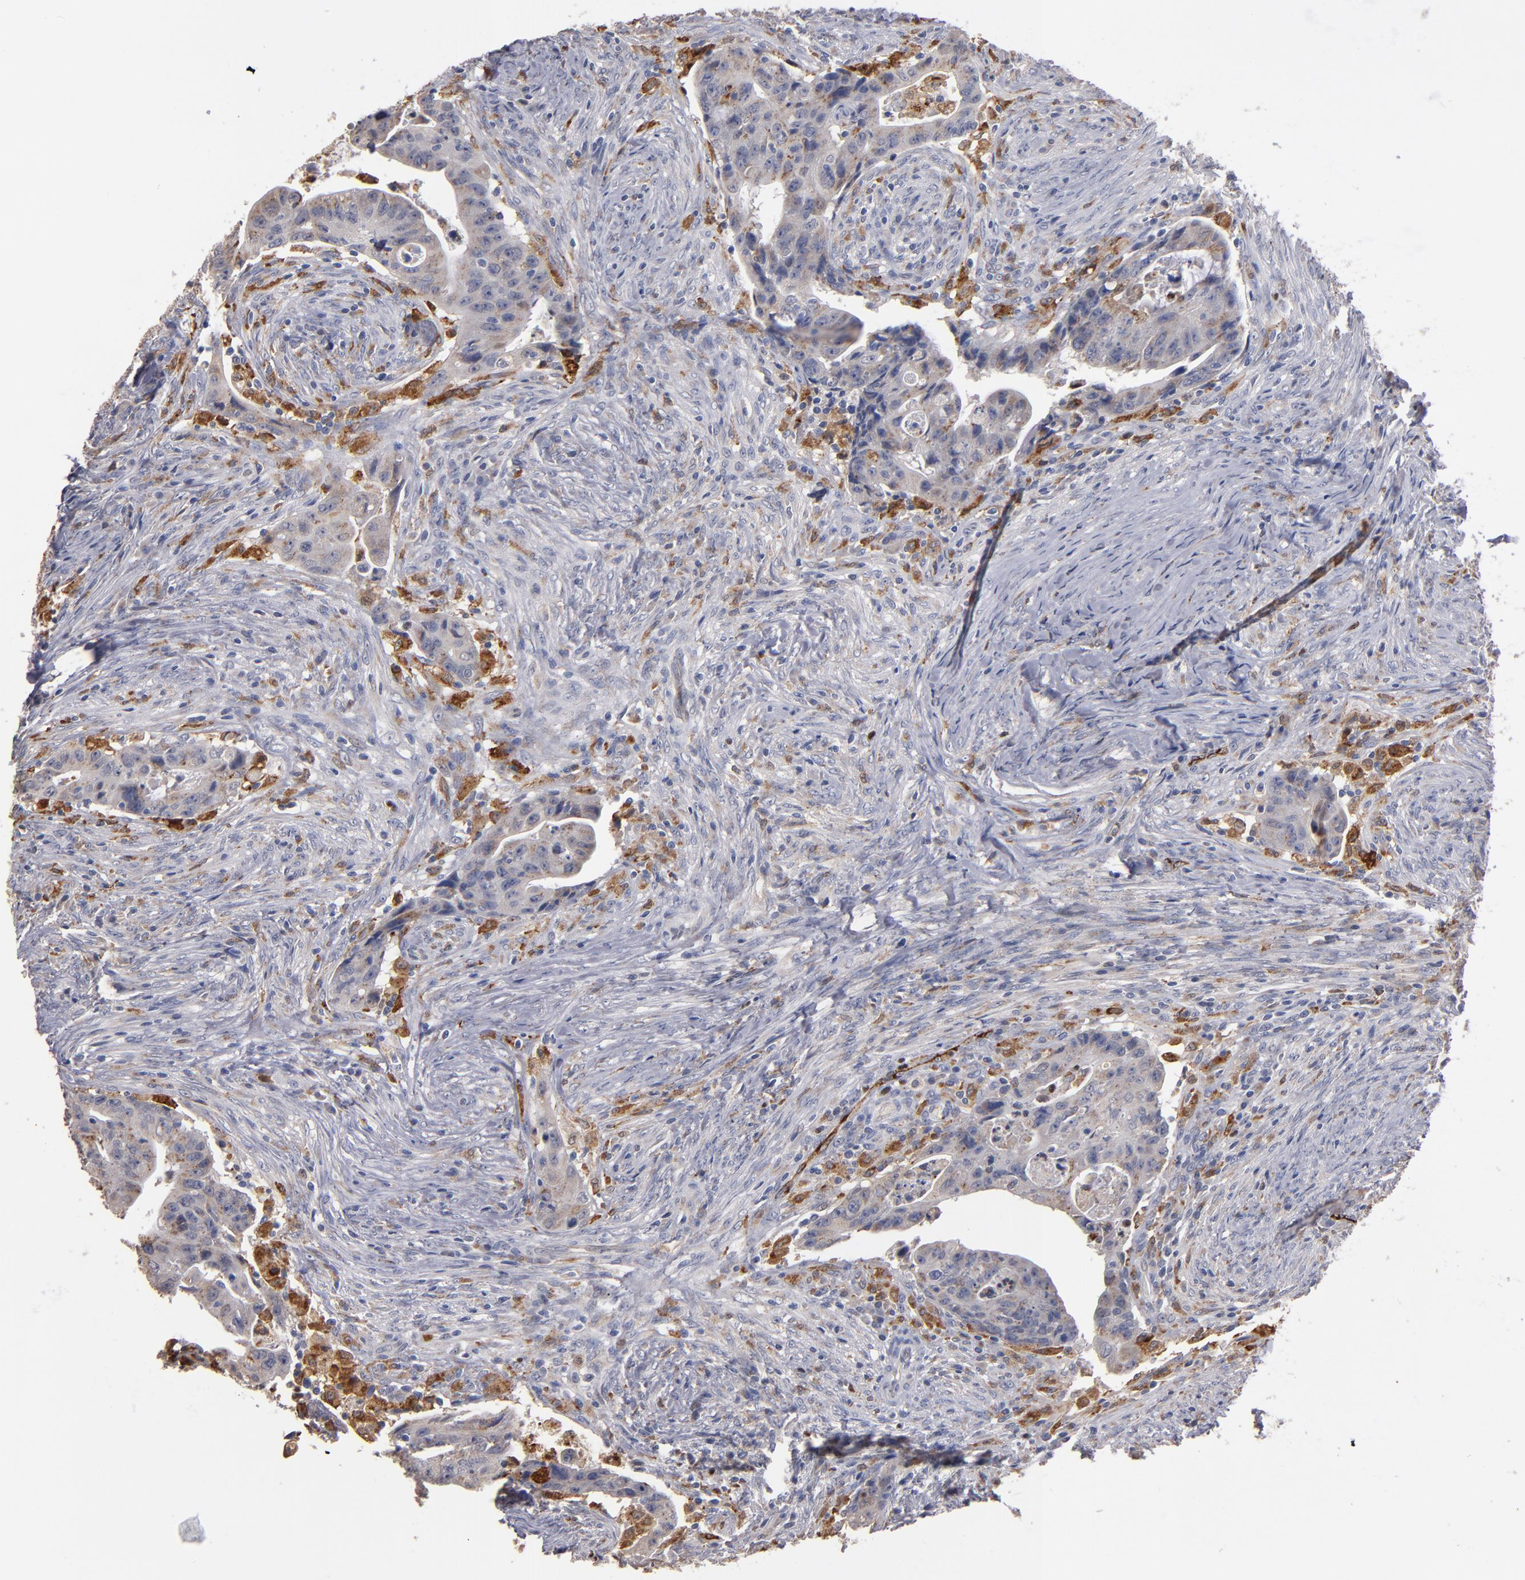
{"staining": {"intensity": "moderate", "quantity": "25%-75%", "location": "cytoplasmic/membranous"}, "tissue": "colorectal cancer", "cell_type": "Tumor cells", "image_type": "cancer", "snomed": [{"axis": "morphology", "description": "Adenocarcinoma, NOS"}, {"axis": "topography", "description": "Rectum"}], "caption": "The histopathology image reveals staining of adenocarcinoma (colorectal), revealing moderate cytoplasmic/membranous protein staining (brown color) within tumor cells.", "gene": "SELP", "patient": {"sex": "female", "age": 71}}